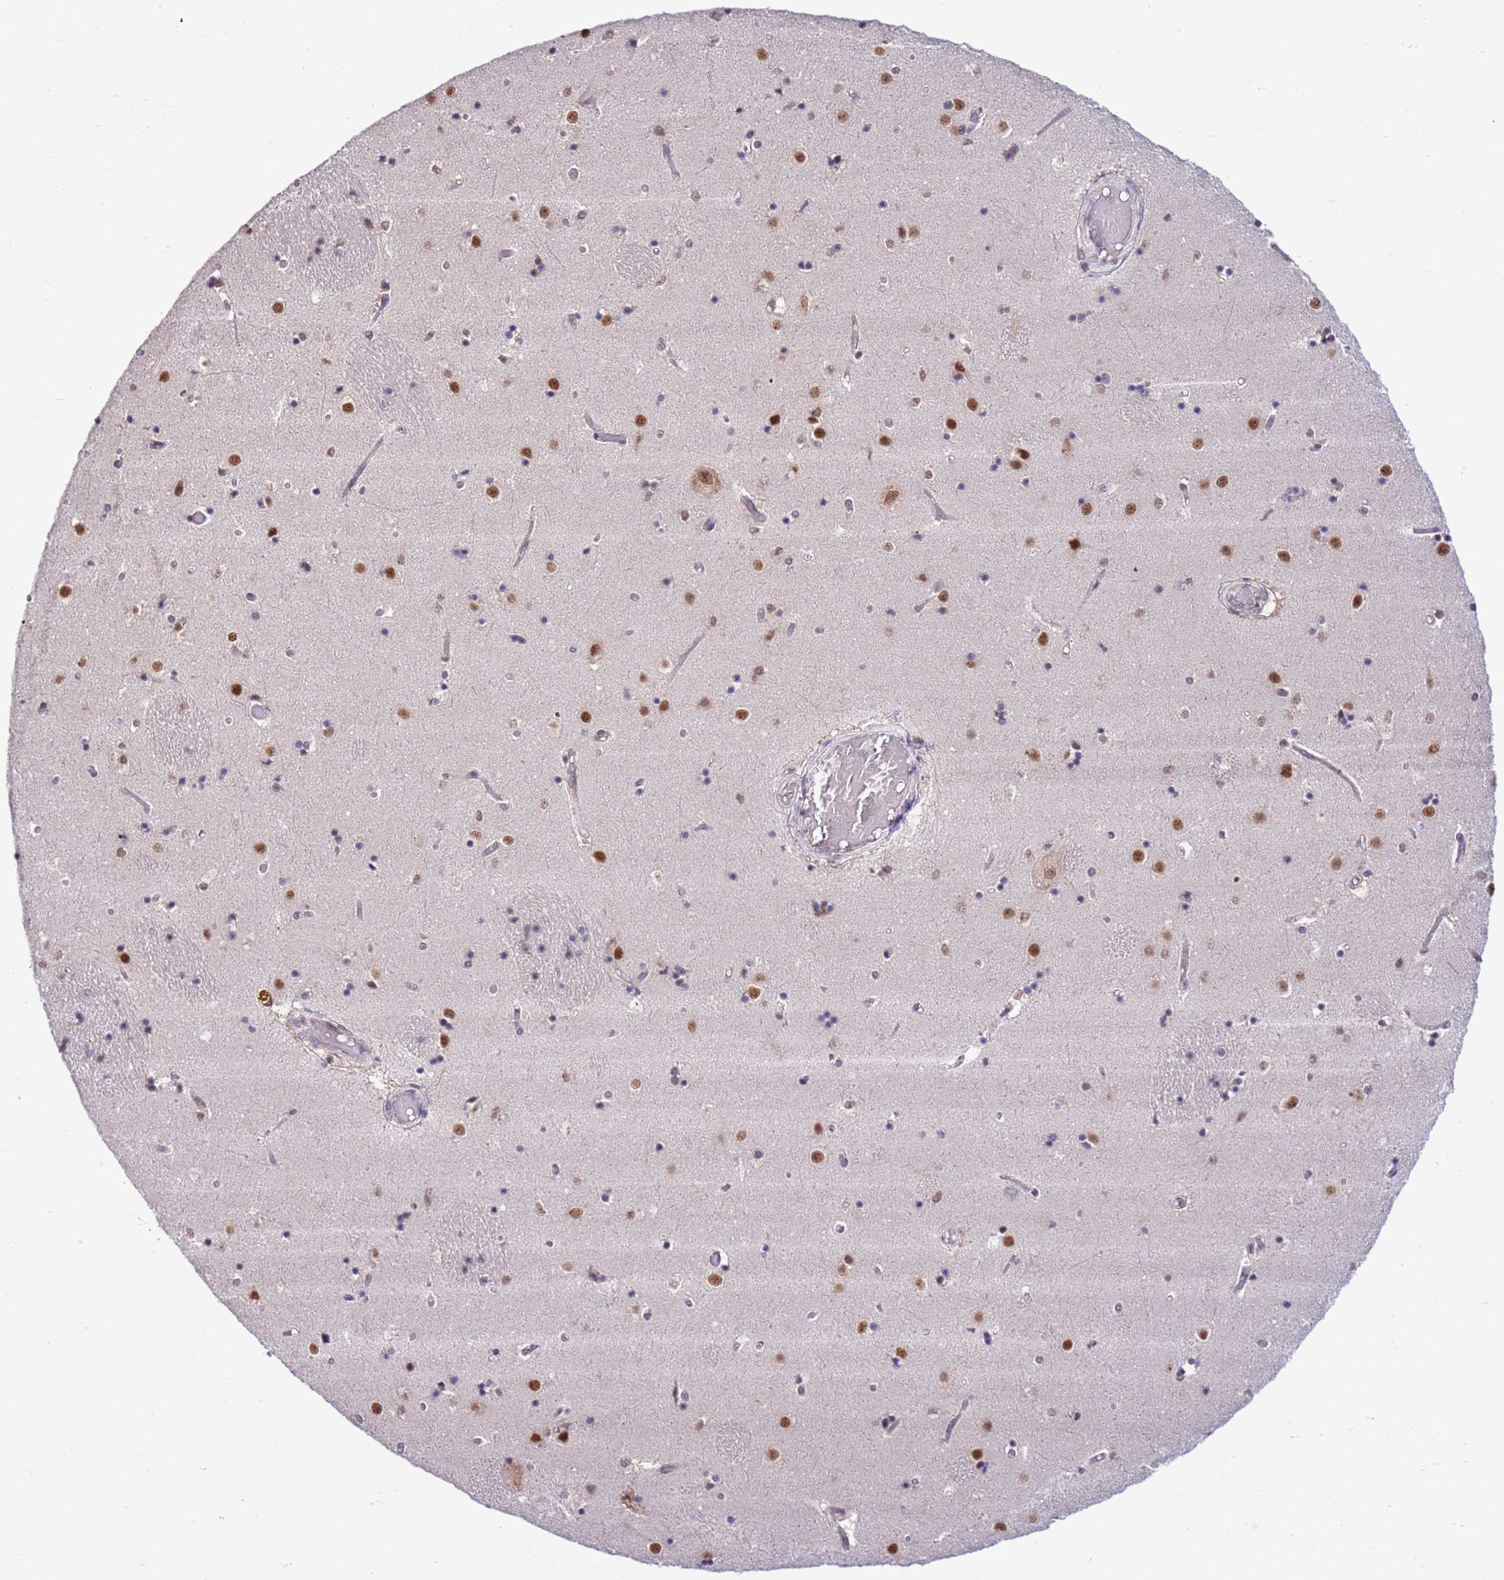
{"staining": {"intensity": "weak", "quantity": "<25%", "location": "nuclear"}, "tissue": "caudate", "cell_type": "Glial cells", "image_type": "normal", "snomed": [{"axis": "morphology", "description": "Normal tissue, NOS"}, {"axis": "topography", "description": "Lateral ventricle wall"}], "caption": "Glial cells show no significant protein staining in unremarkable caudate. (IHC, brightfield microscopy, high magnification).", "gene": "PRPF6", "patient": {"sex": "female", "age": 52}}